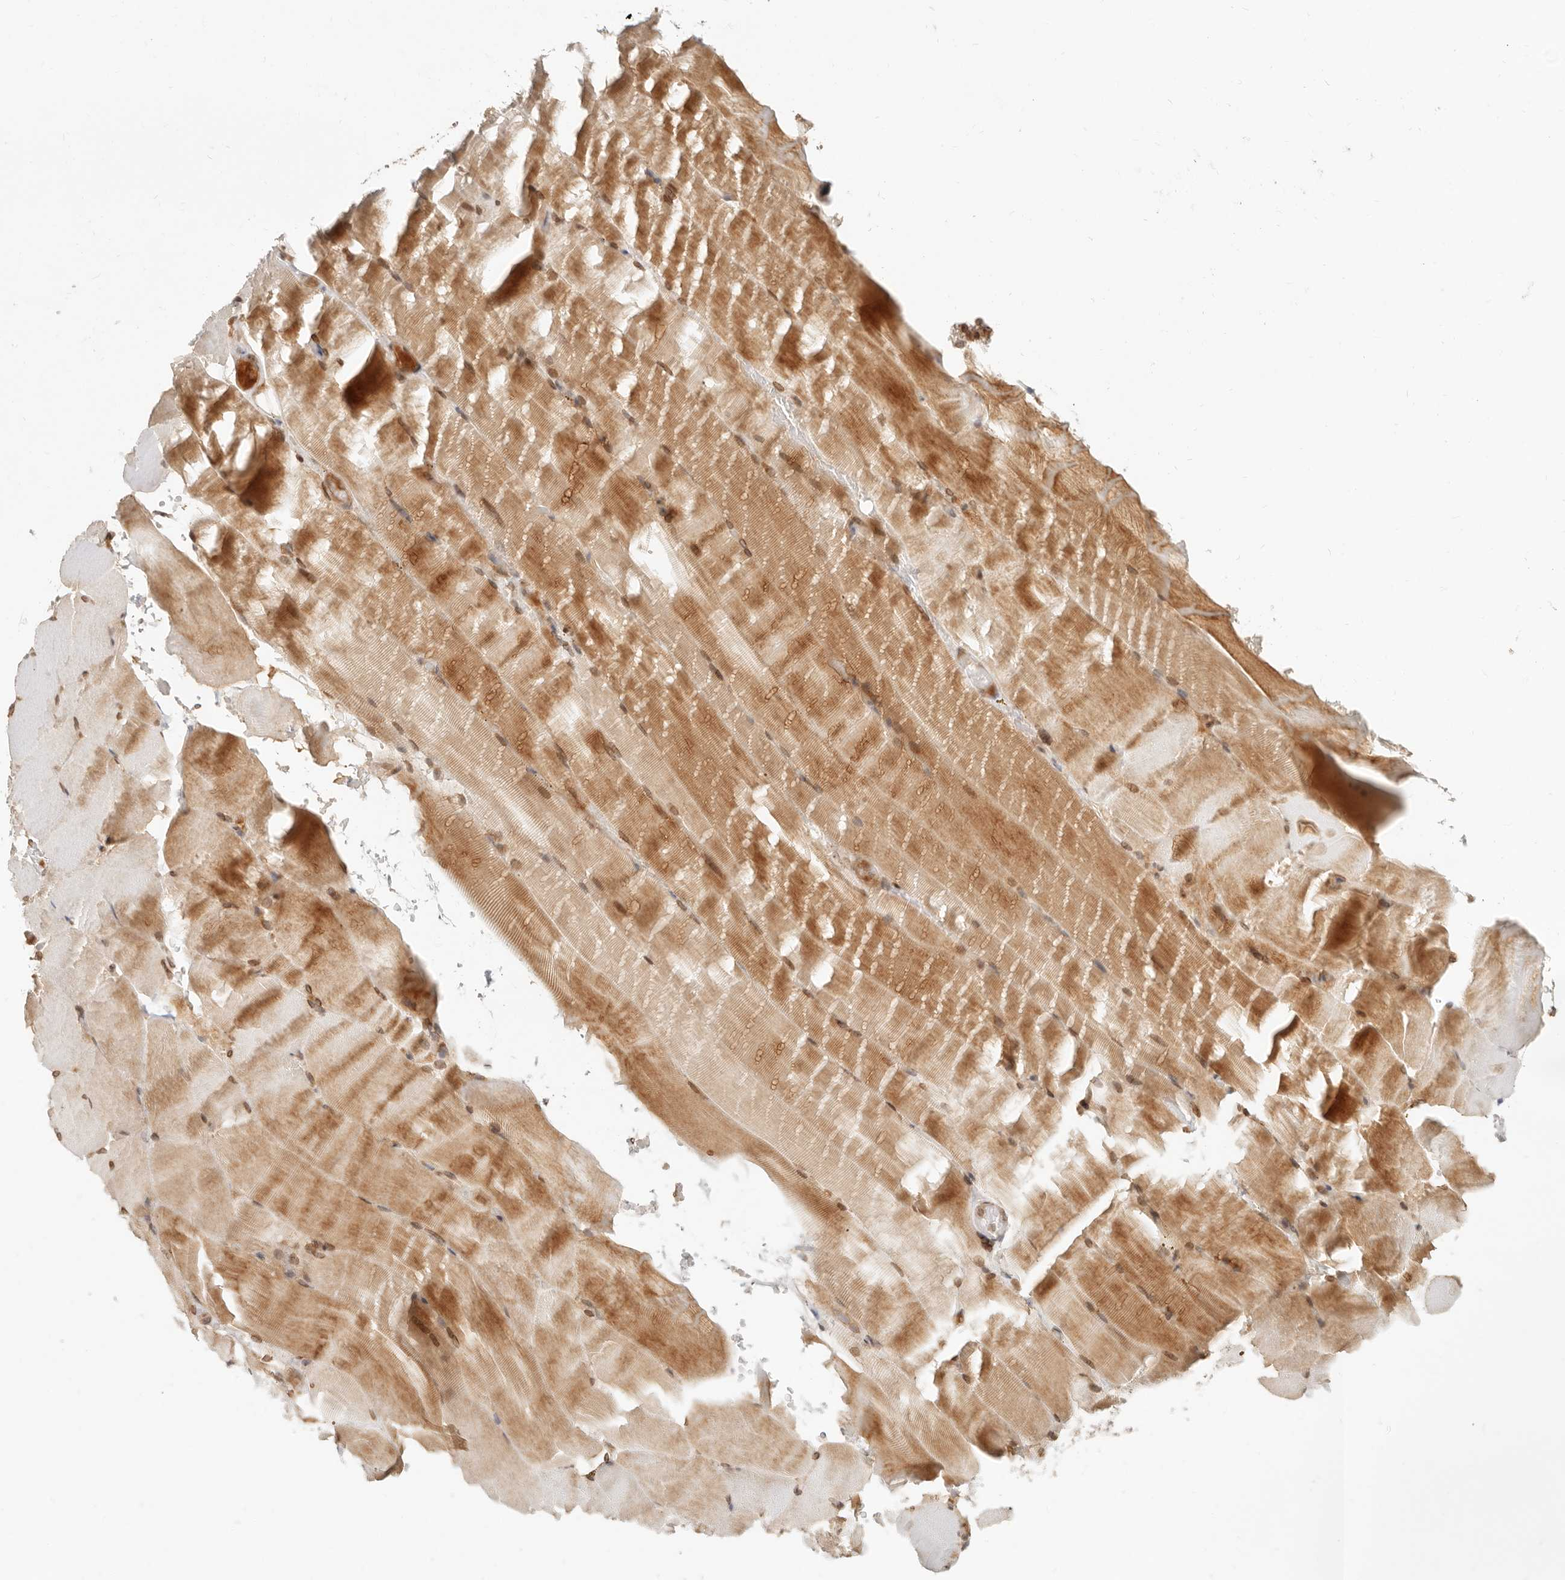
{"staining": {"intensity": "moderate", "quantity": ">75%", "location": "cytoplasmic/membranous,nuclear"}, "tissue": "skeletal muscle", "cell_type": "Myocytes", "image_type": "normal", "snomed": [{"axis": "morphology", "description": "Normal tissue, NOS"}, {"axis": "topography", "description": "Skeletal muscle"}, {"axis": "topography", "description": "Parathyroid gland"}], "caption": "Immunohistochemistry (IHC) staining of benign skeletal muscle, which demonstrates medium levels of moderate cytoplasmic/membranous,nuclear staining in about >75% of myocytes indicating moderate cytoplasmic/membranous,nuclear protein positivity. The staining was performed using DAB (brown) for protein detection and nuclei were counterstained in hematoxylin (blue).", "gene": "BAALC", "patient": {"sex": "female", "age": 37}}